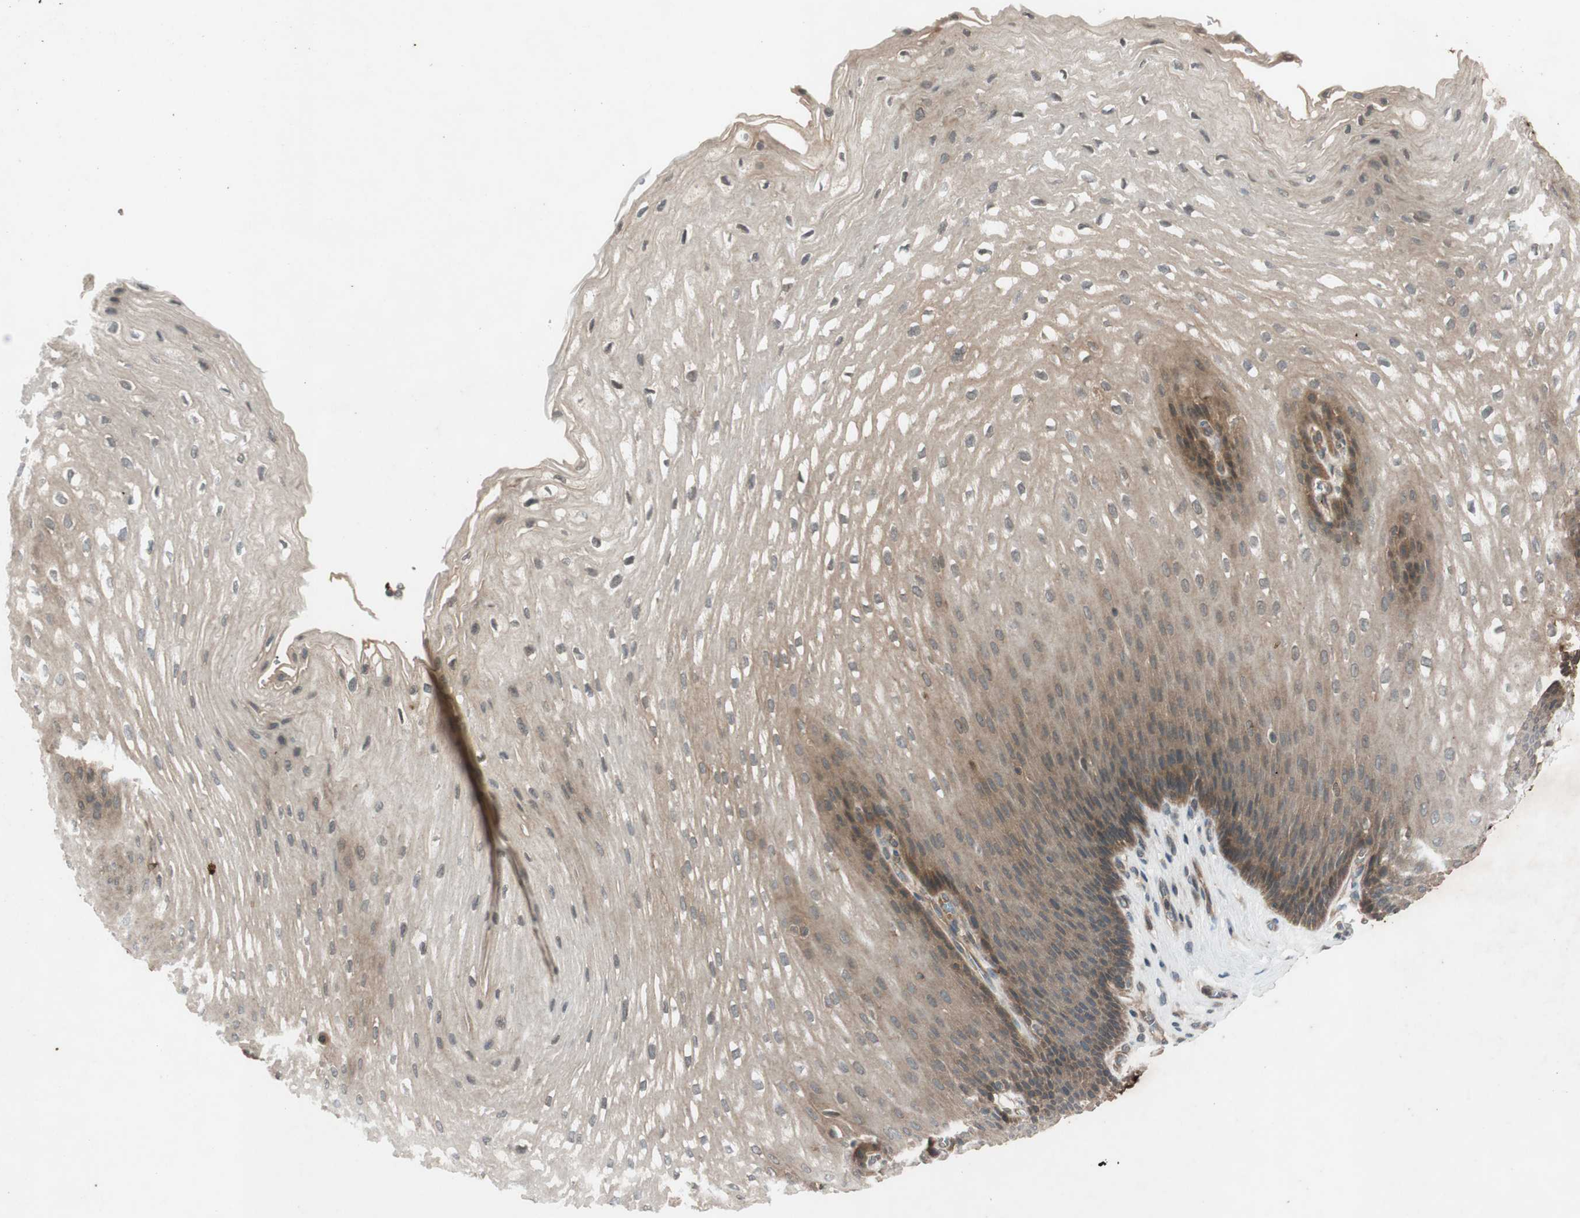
{"staining": {"intensity": "moderate", "quantity": "25%-75%", "location": "cytoplasmic/membranous"}, "tissue": "esophagus", "cell_type": "Squamous epithelial cells", "image_type": "normal", "snomed": [{"axis": "morphology", "description": "Normal tissue, NOS"}, {"axis": "topography", "description": "Esophagus"}], "caption": "Squamous epithelial cells show medium levels of moderate cytoplasmic/membranous positivity in approximately 25%-75% of cells in unremarkable human esophagus.", "gene": "EPHA8", "patient": {"sex": "male", "age": 48}}